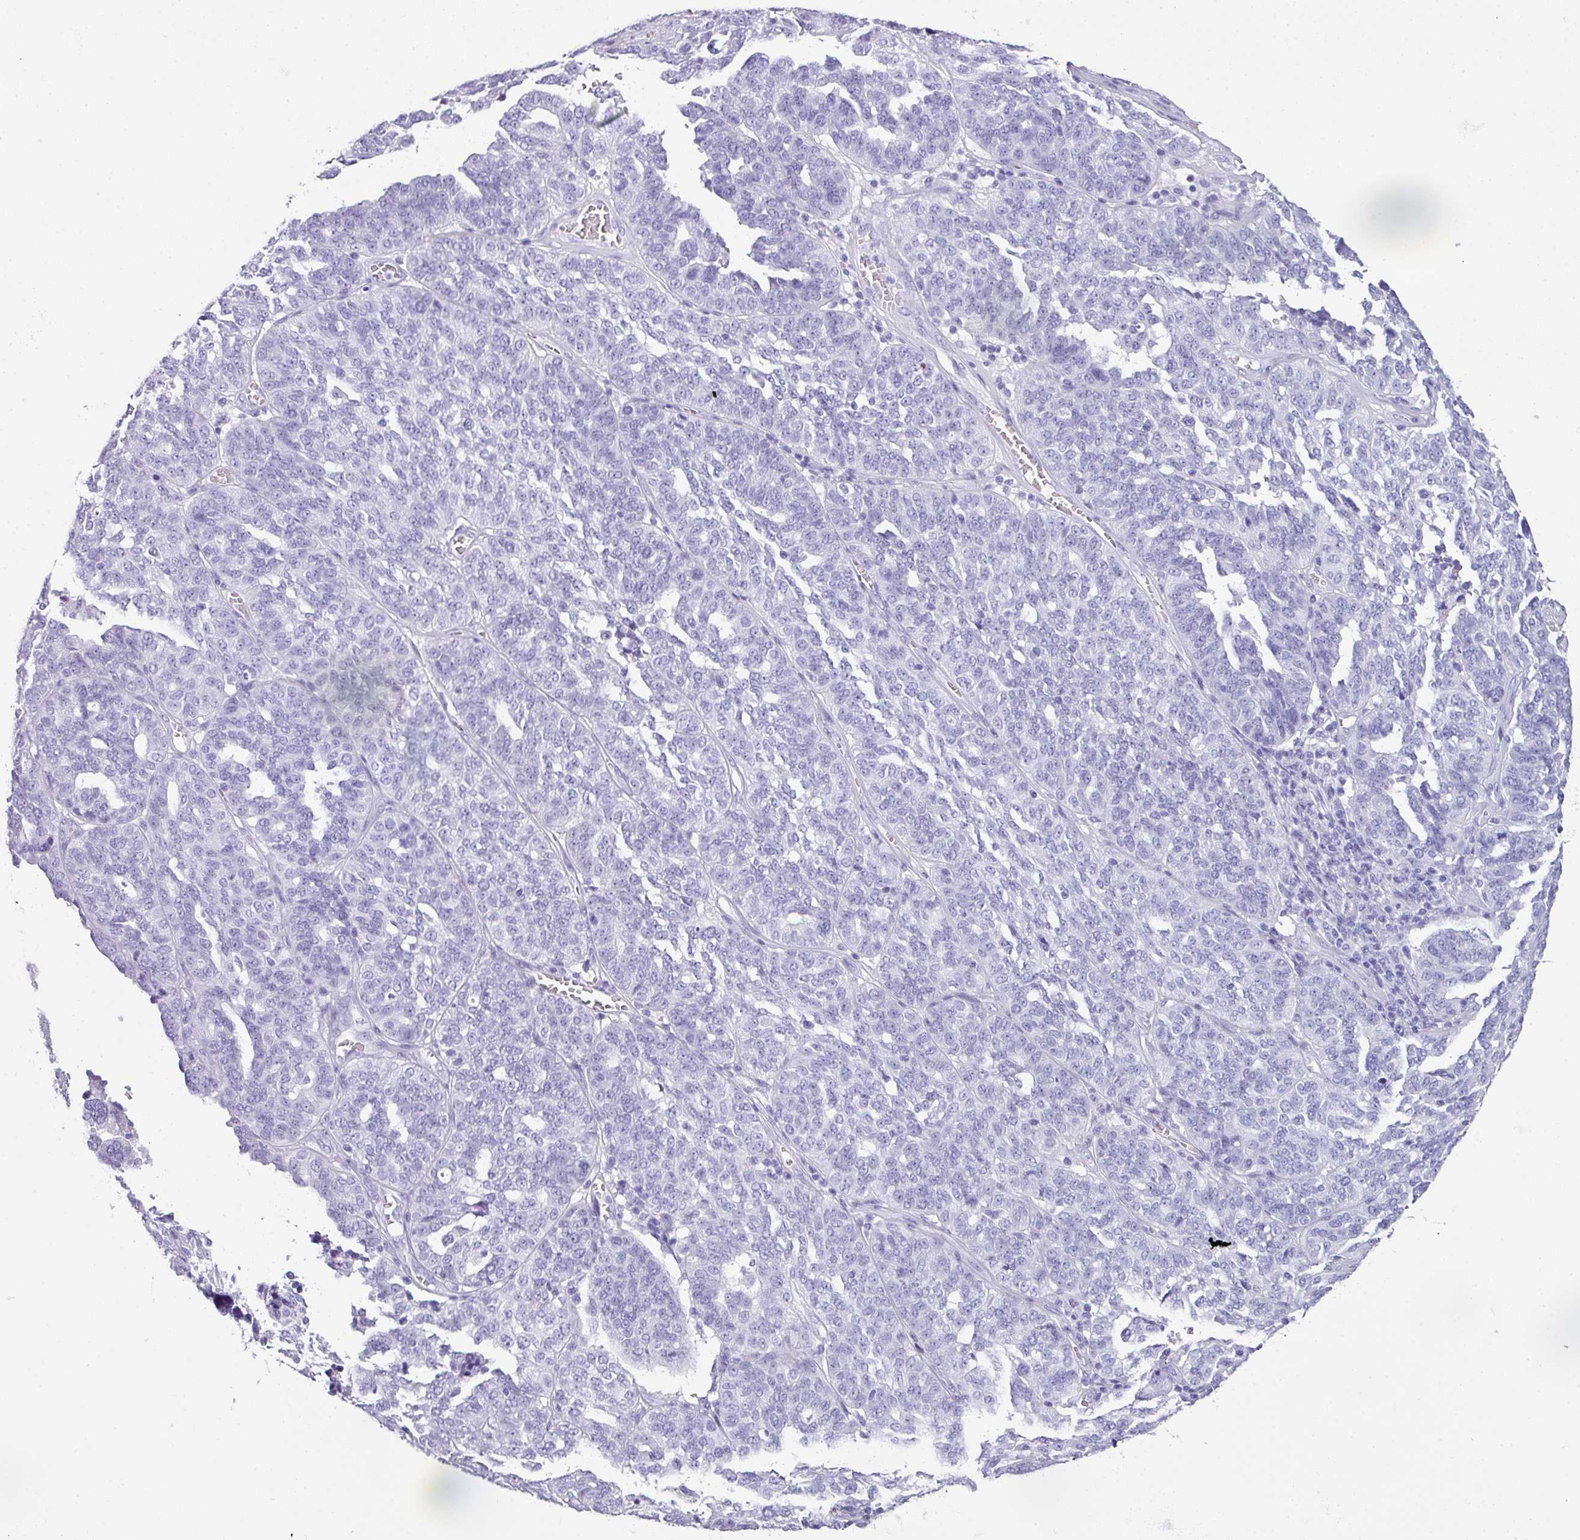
{"staining": {"intensity": "negative", "quantity": "none", "location": "none"}, "tissue": "ovarian cancer", "cell_type": "Tumor cells", "image_type": "cancer", "snomed": [{"axis": "morphology", "description": "Cystadenocarcinoma, serous, NOS"}, {"axis": "topography", "description": "Ovary"}], "caption": "Tumor cells show no significant positivity in ovarian serous cystadenocarcinoma.", "gene": "TNP1", "patient": {"sex": "female", "age": 59}}